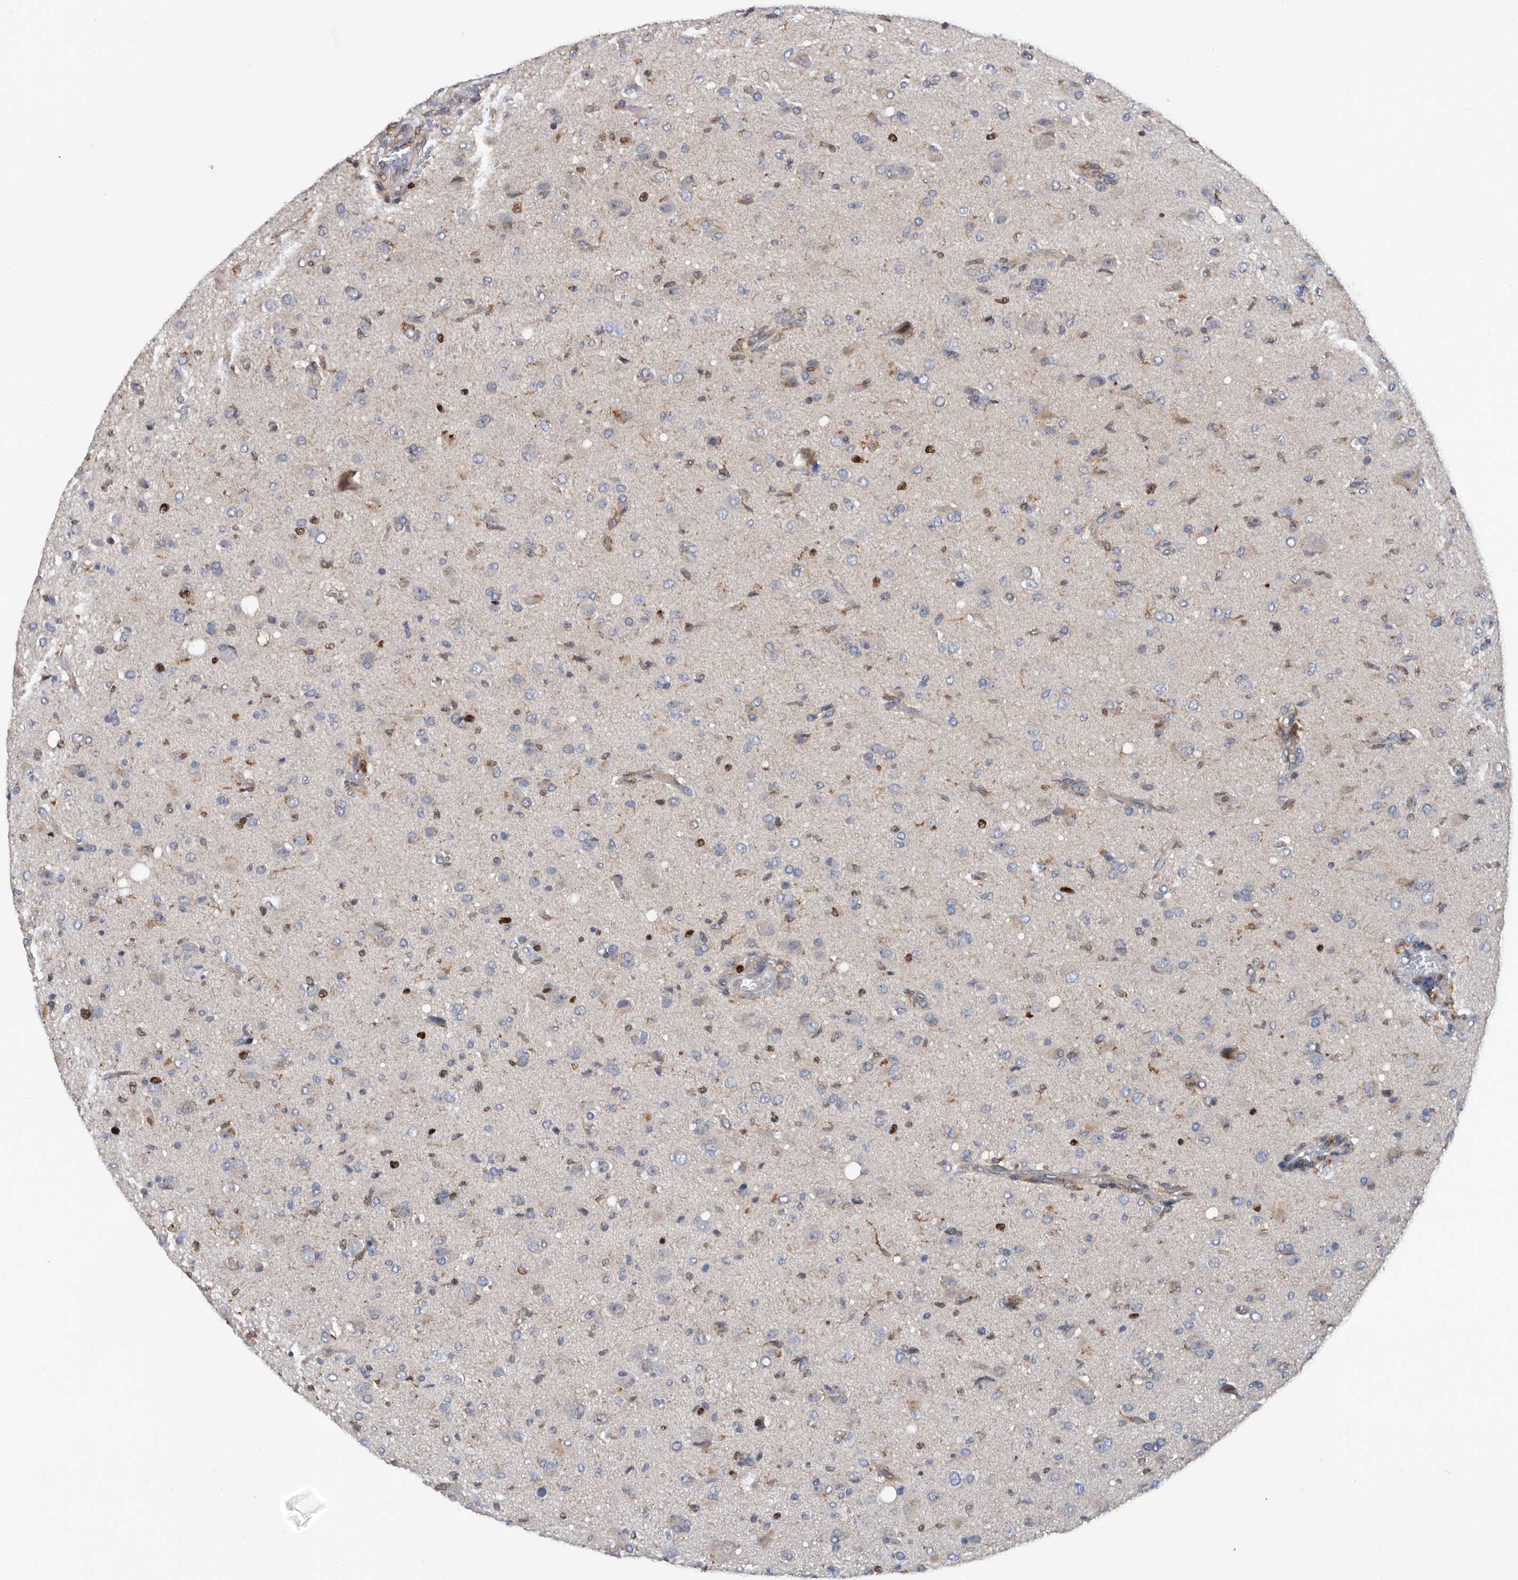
{"staining": {"intensity": "negative", "quantity": "none", "location": "none"}, "tissue": "glioma", "cell_type": "Tumor cells", "image_type": "cancer", "snomed": [{"axis": "morphology", "description": "Glioma, malignant, High grade"}, {"axis": "topography", "description": "Brain"}], "caption": "High magnification brightfield microscopy of malignant glioma (high-grade) stained with DAB (brown) and counterstained with hematoxylin (blue): tumor cells show no significant positivity.", "gene": "ATAD2", "patient": {"sex": "female", "age": 57}}